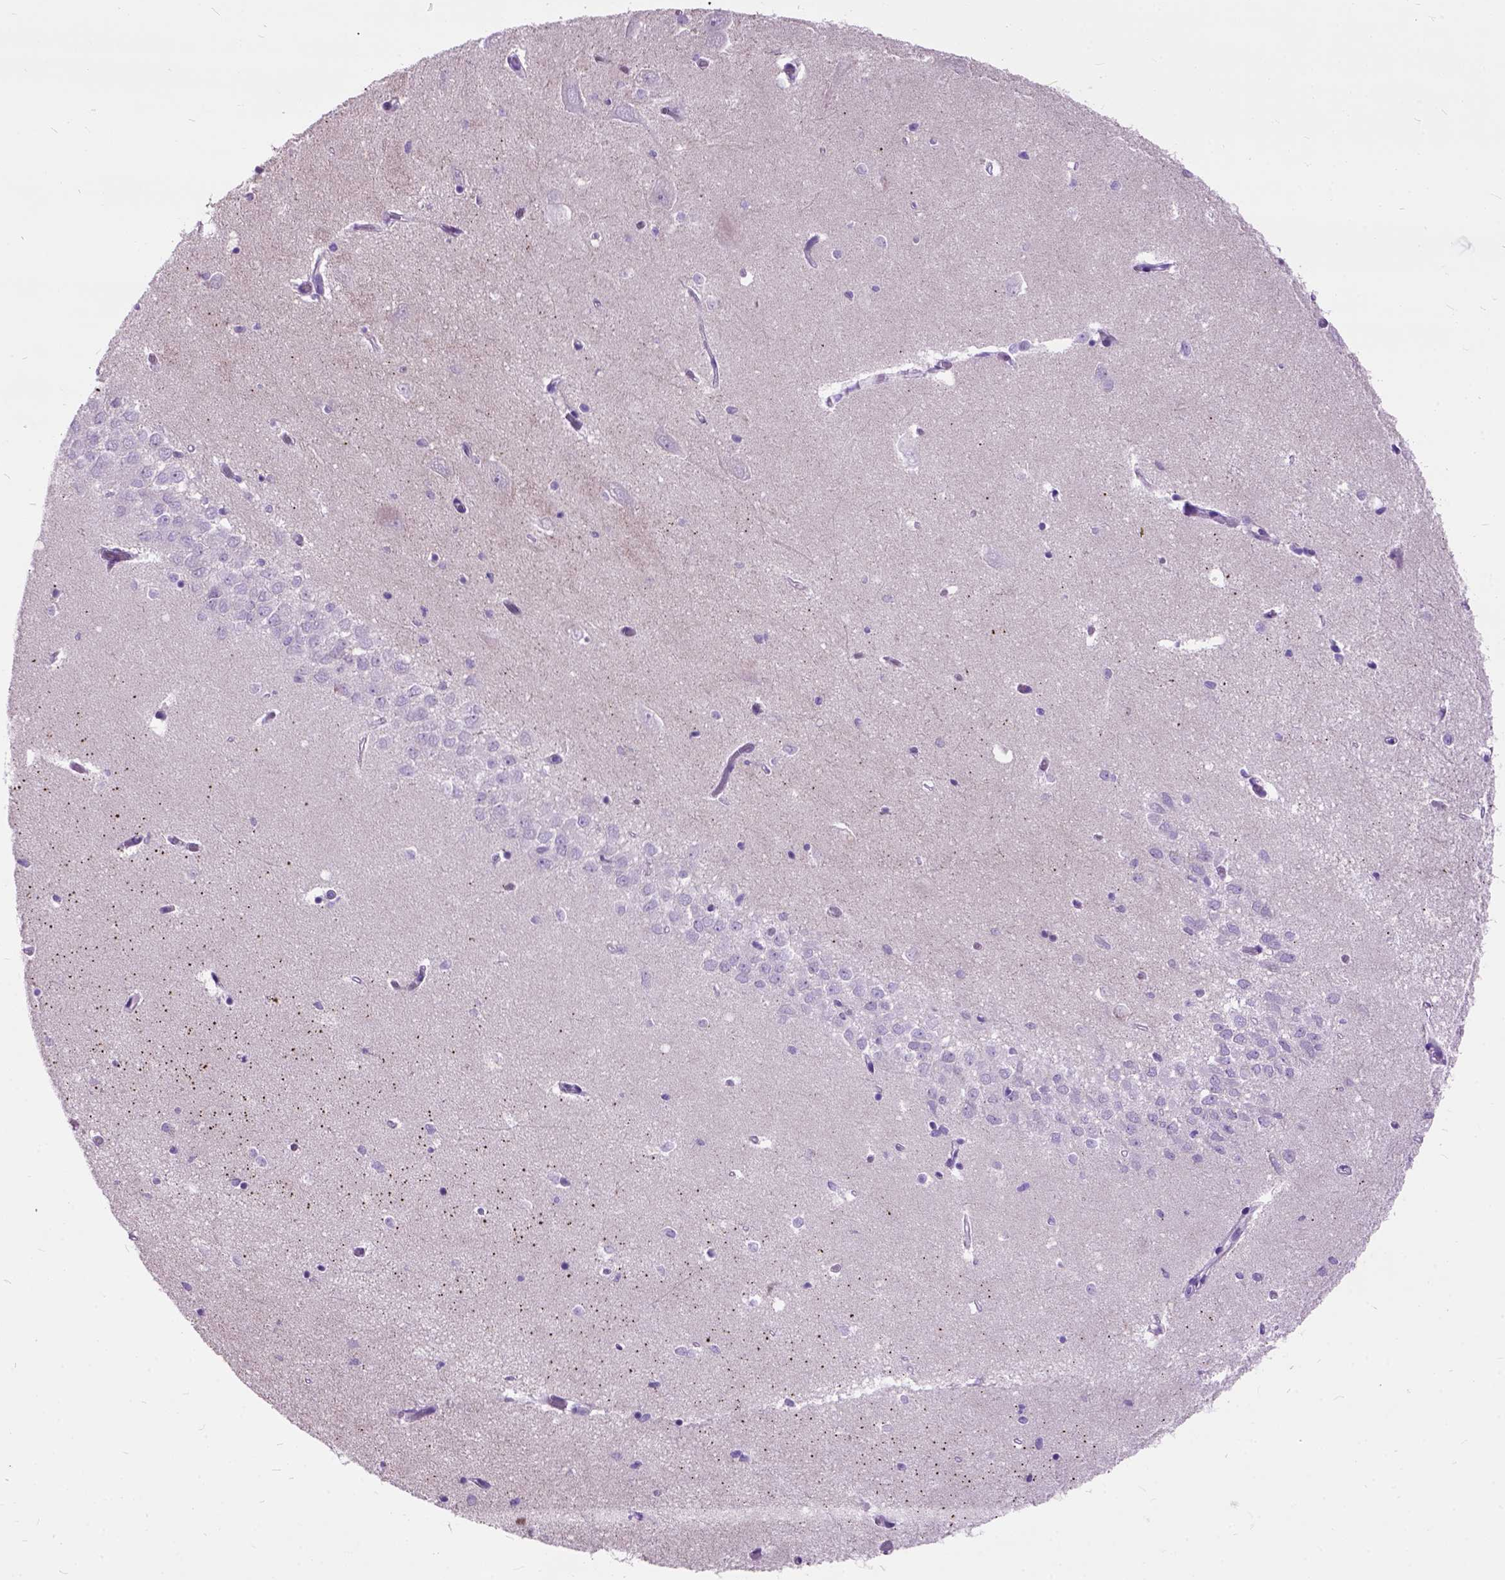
{"staining": {"intensity": "negative", "quantity": "none", "location": "none"}, "tissue": "hippocampus", "cell_type": "Glial cells", "image_type": "normal", "snomed": [{"axis": "morphology", "description": "Normal tissue, NOS"}, {"axis": "topography", "description": "Hippocampus"}], "caption": "An IHC image of normal hippocampus is shown. There is no staining in glial cells of hippocampus. (DAB (3,3'-diaminobenzidine) IHC visualized using brightfield microscopy, high magnification).", "gene": "MAPT", "patient": {"sex": "female", "age": 64}}